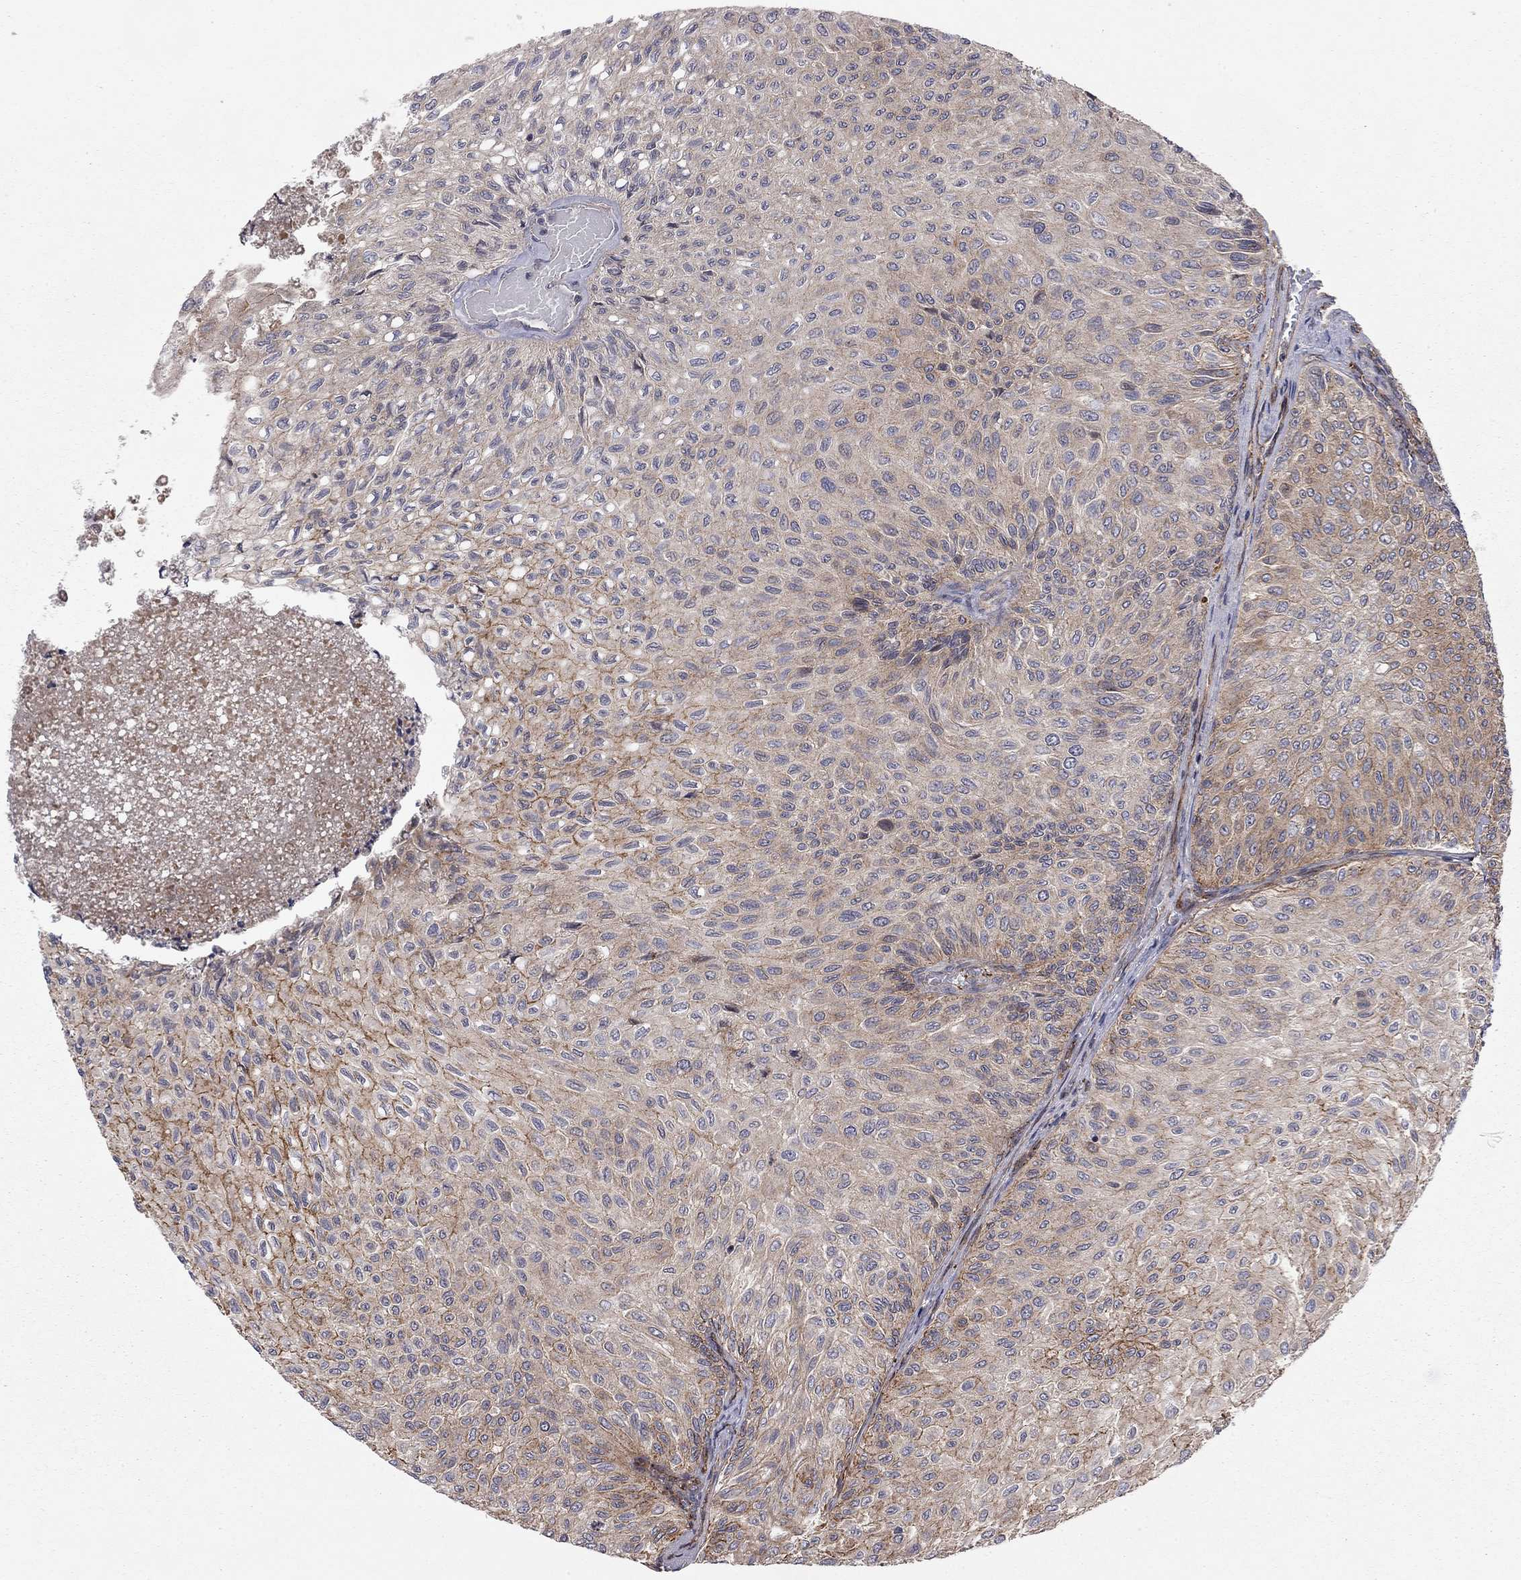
{"staining": {"intensity": "strong", "quantity": "<25%", "location": "cytoplasmic/membranous"}, "tissue": "urothelial cancer", "cell_type": "Tumor cells", "image_type": "cancer", "snomed": [{"axis": "morphology", "description": "Urothelial carcinoma, Low grade"}, {"axis": "topography", "description": "Urinary bladder"}], "caption": "Strong cytoplasmic/membranous expression for a protein is seen in about <25% of tumor cells of urothelial cancer using immunohistochemistry.", "gene": "RASEF", "patient": {"sex": "male", "age": 78}}